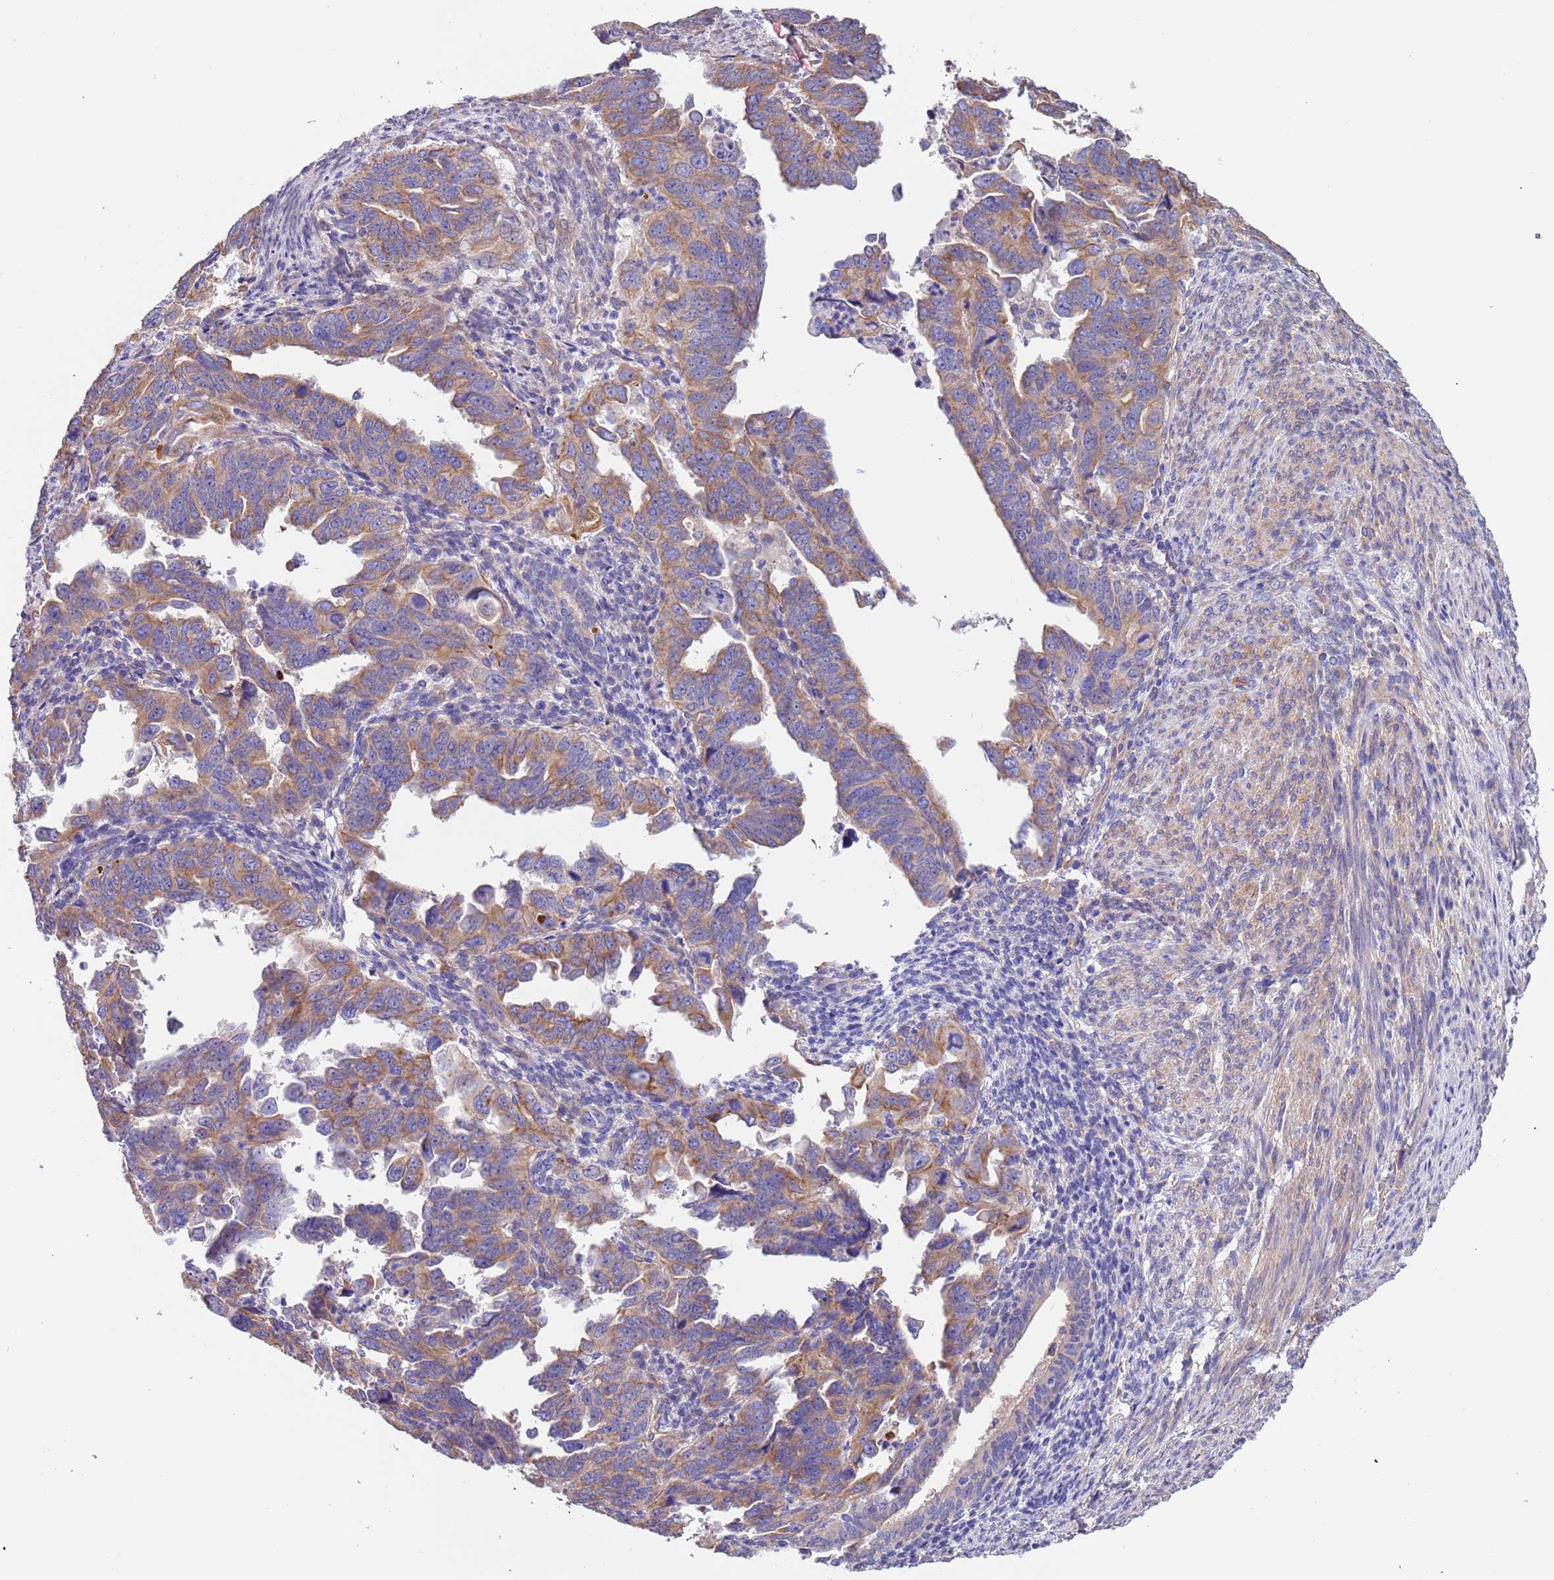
{"staining": {"intensity": "moderate", "quantity": ">75%", "location": "cytoplasmic/membranous"}, "tissue": "endometrial cancer", "cell_type": "Tumor cells", "image_type": "cancer", "snomed": [{"axis": "morphology", "description": "Adenocarcinoma, NOS"}, {"axis": "topography", "description": "Endometrium"}], "caption": "A high-resolution image shows immunohistochemistry staining of endometrial adenocarcinoma, which reveals moderate cytoplasmic/membranous positivity in approximately >75% of tumor cells.", "gene": "LAMB4", "patient": {"sex": "female", "age": 65}}